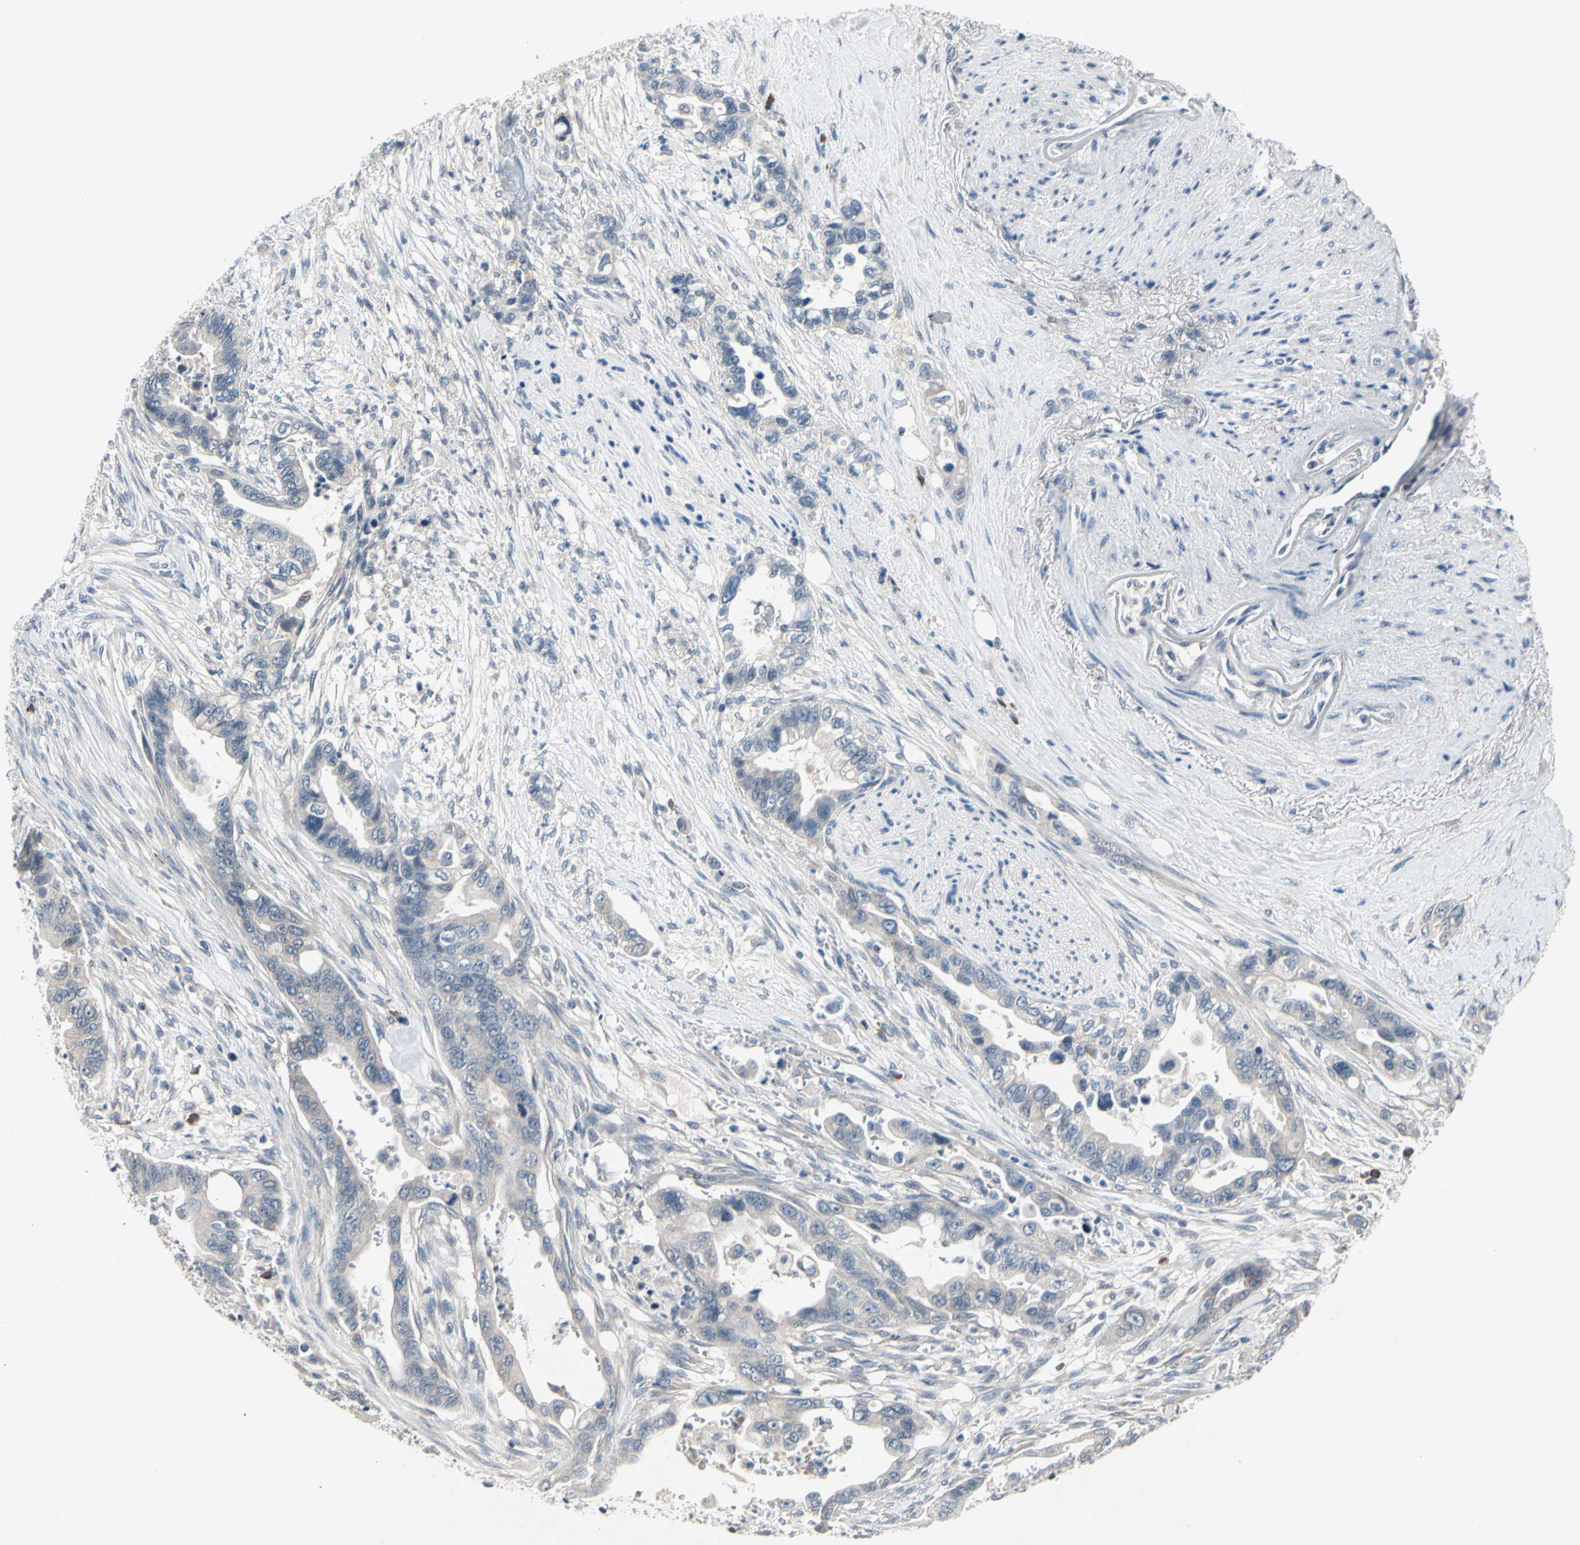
{"staining": {"intensity": "negative", "quantity": "none", "location": "none"}, "tissue": "pancreatic cancer", "cell_type": "Tumor cells", "image_type": "cancer", "snomed": [{"axis": "morphology", "description": "Adenocarcinoma, NOS"}, {"axis": "topography", "description": "Pancreas"}], "caption": "DAB immunohistochemical staining of human pancreatic cancer reveals no significant positivity in tumor cells.", "gene": "SELENOK", "patient": {"sex": "male", "age": 70}}